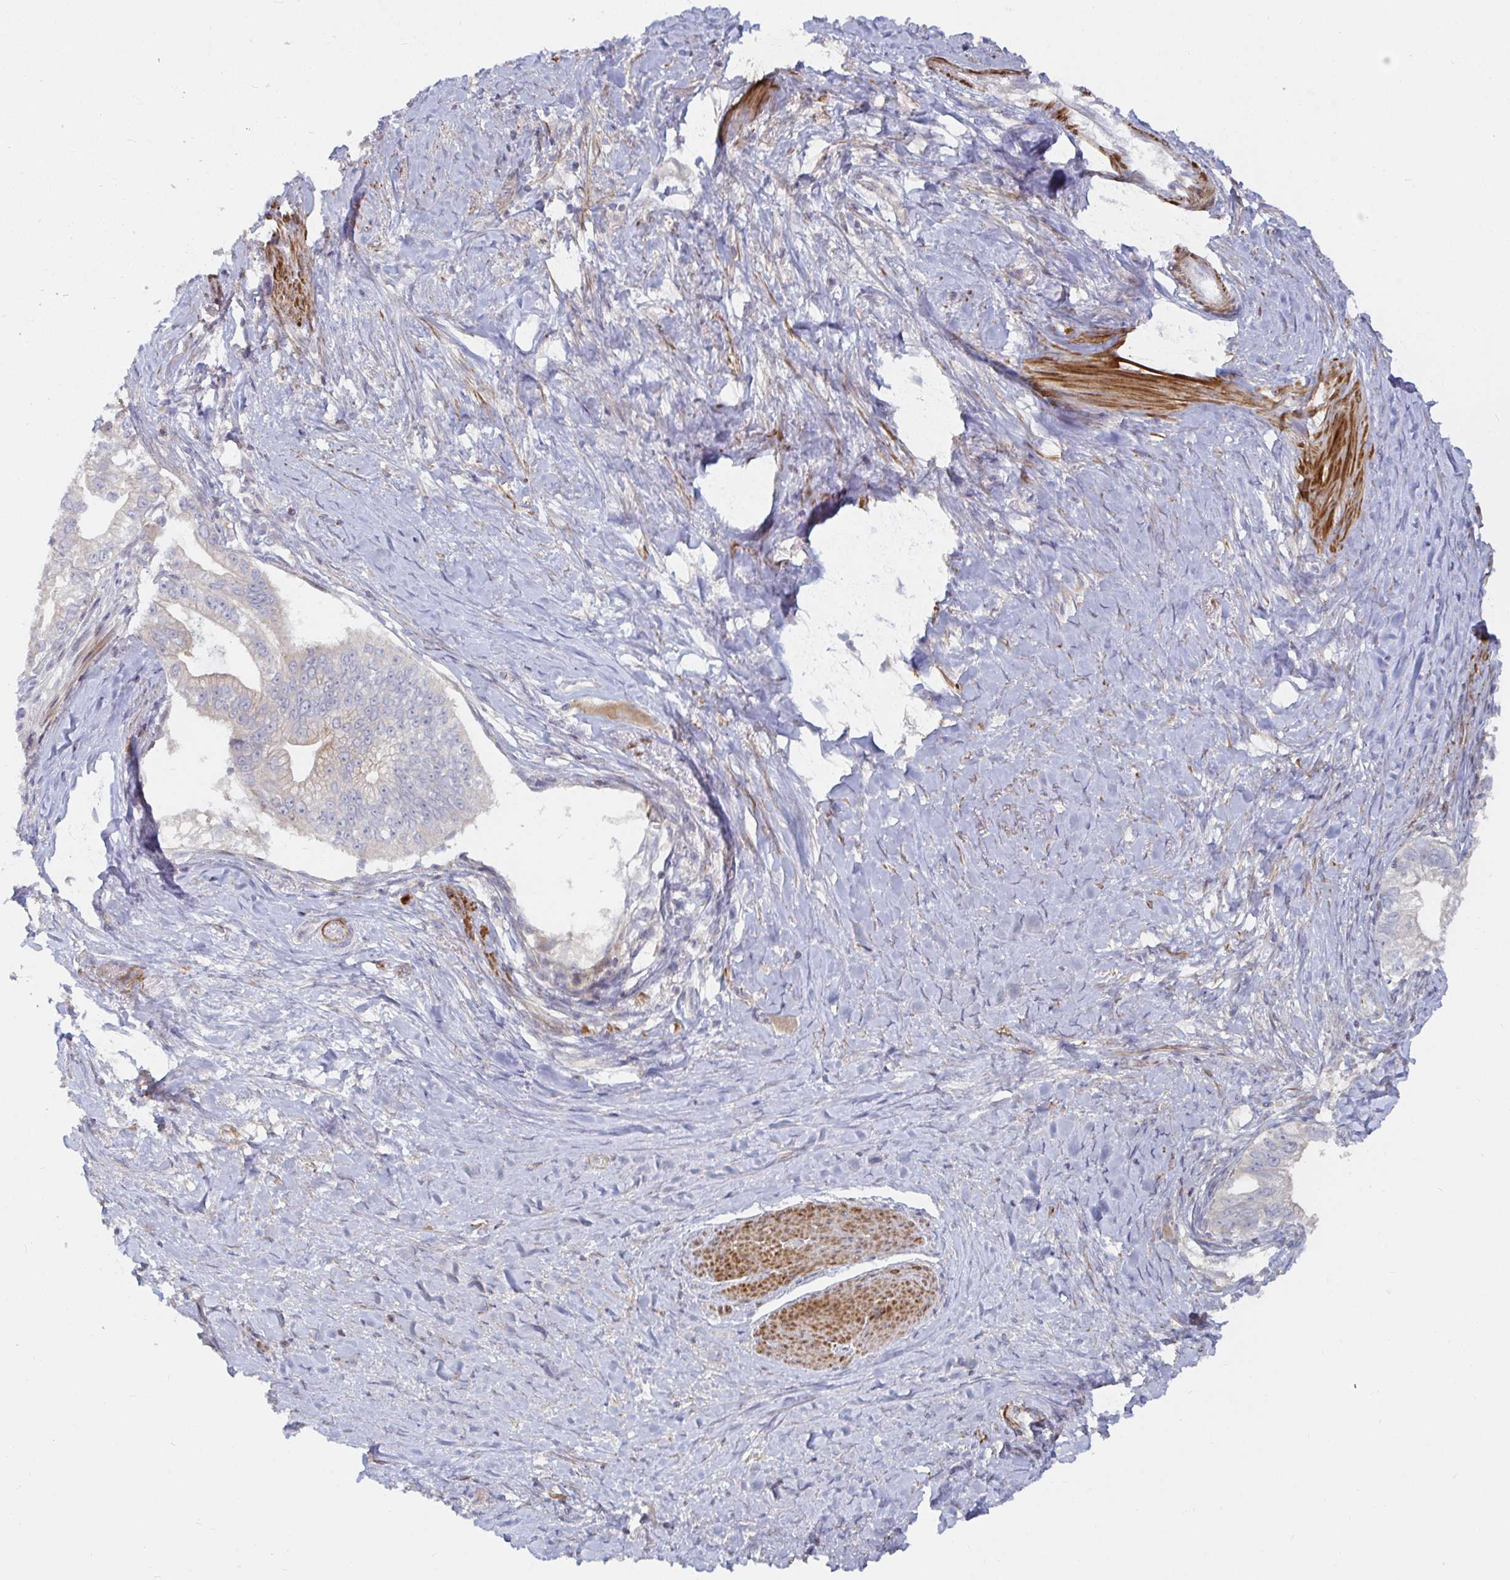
{"staining": {"intensity": "negative", "quantity": "none", "location": "none"}, "tissue": "pancreatic cancer", "cell_type": "Tumor cells", "image_type": "cancer", "snomed": [{"axis": "morphology", "description": "Adenocarcinoma, NOS"}, {"axis": "topography", "description": "Pancreas"}], "caption": "Immunohistochemistry of human pancreatic adenocarcinoma displays no positivity in tumor cells.", "gene": "SSH2", "patient": {"sex": "male", "age": 70}}